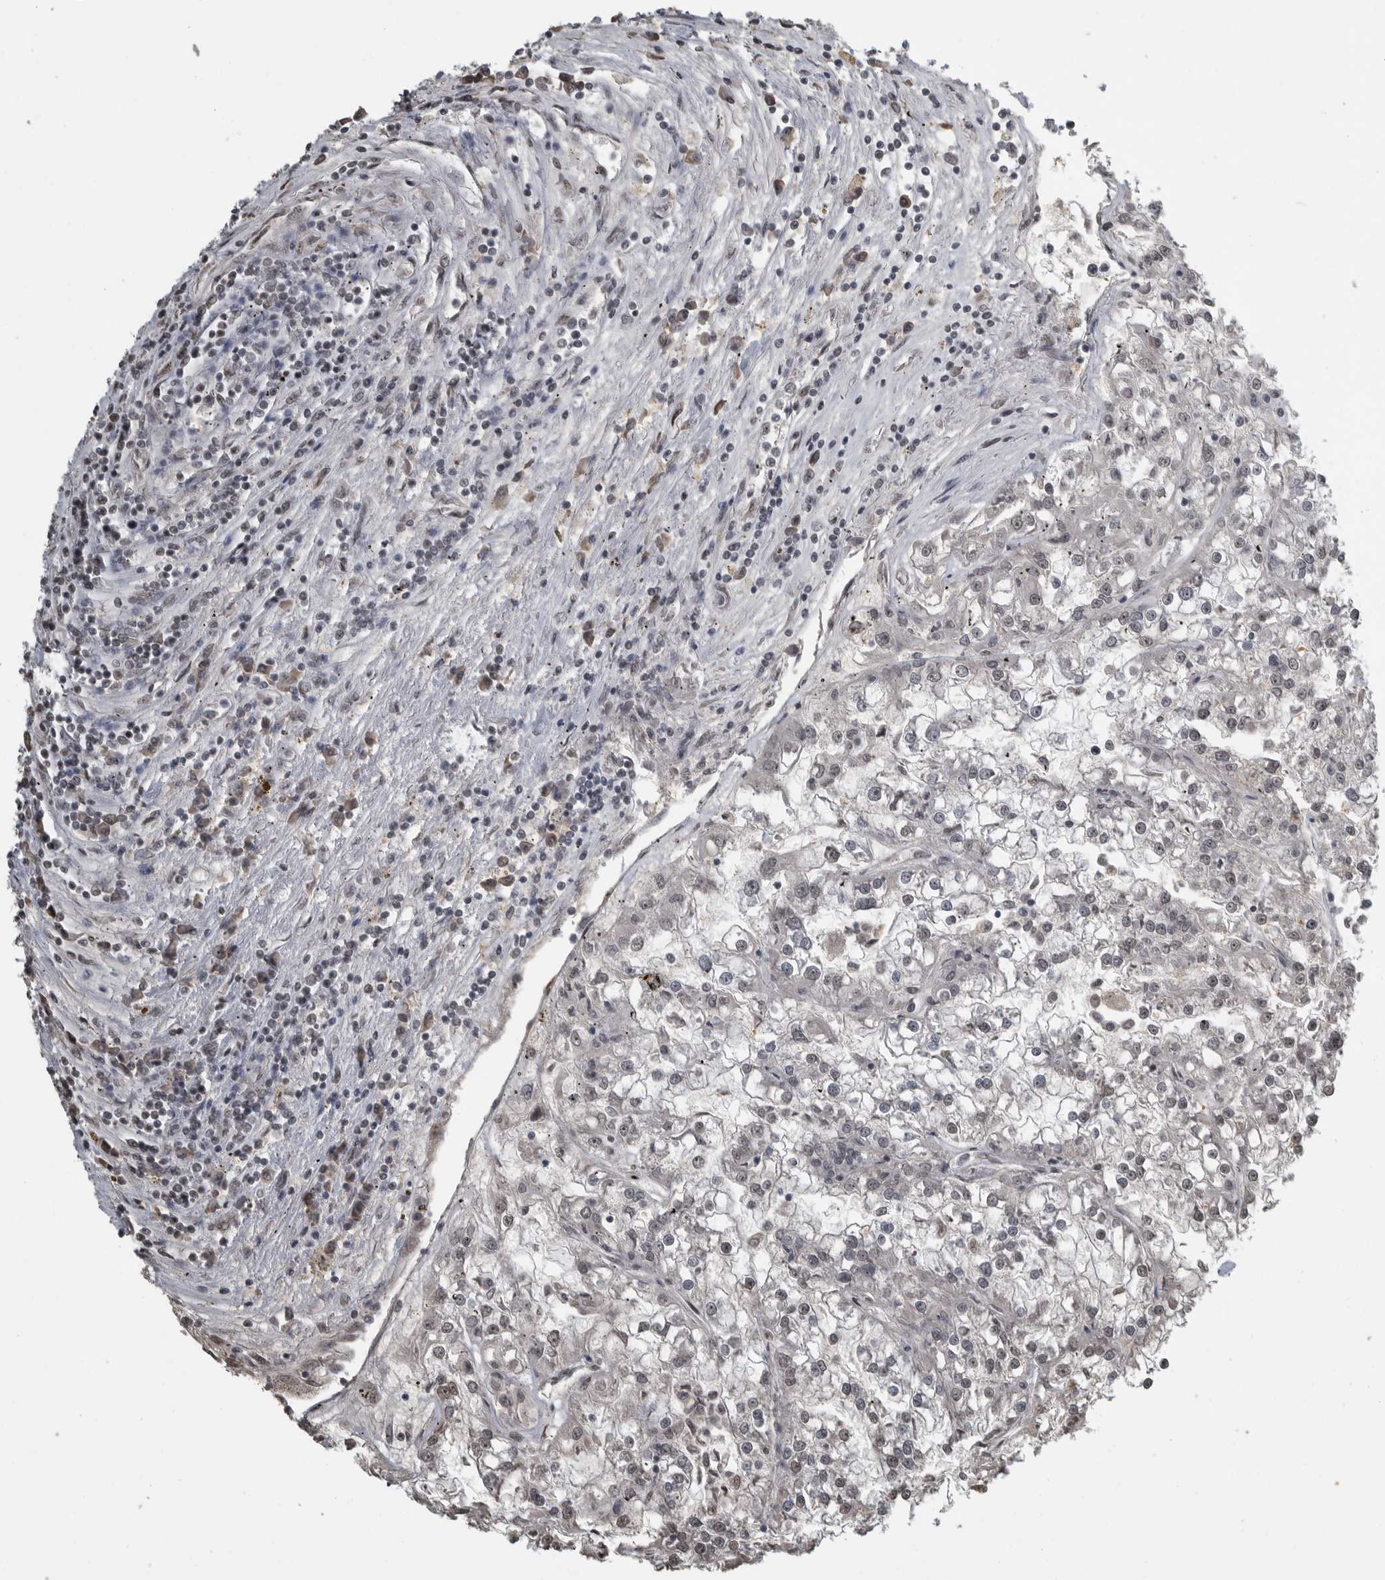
{"staining": {"intensity": "negative", "quantity": "none", "location": "none"}, "tissue": "renal cancer", "cell_type": "Tumor cells", "image_type": "cancer", "snomed": [{"axis": "morphology", "description": "Adenocarcinoma, NOS"}, {"axis": "topography", "description": "Kidney"}], "caption": "The micrograph exhibits no significant expression in tumor cells of adenocarcinoma (renal).", "gene": "TGS1", "patient": {"sex": "female", "age": 52}}